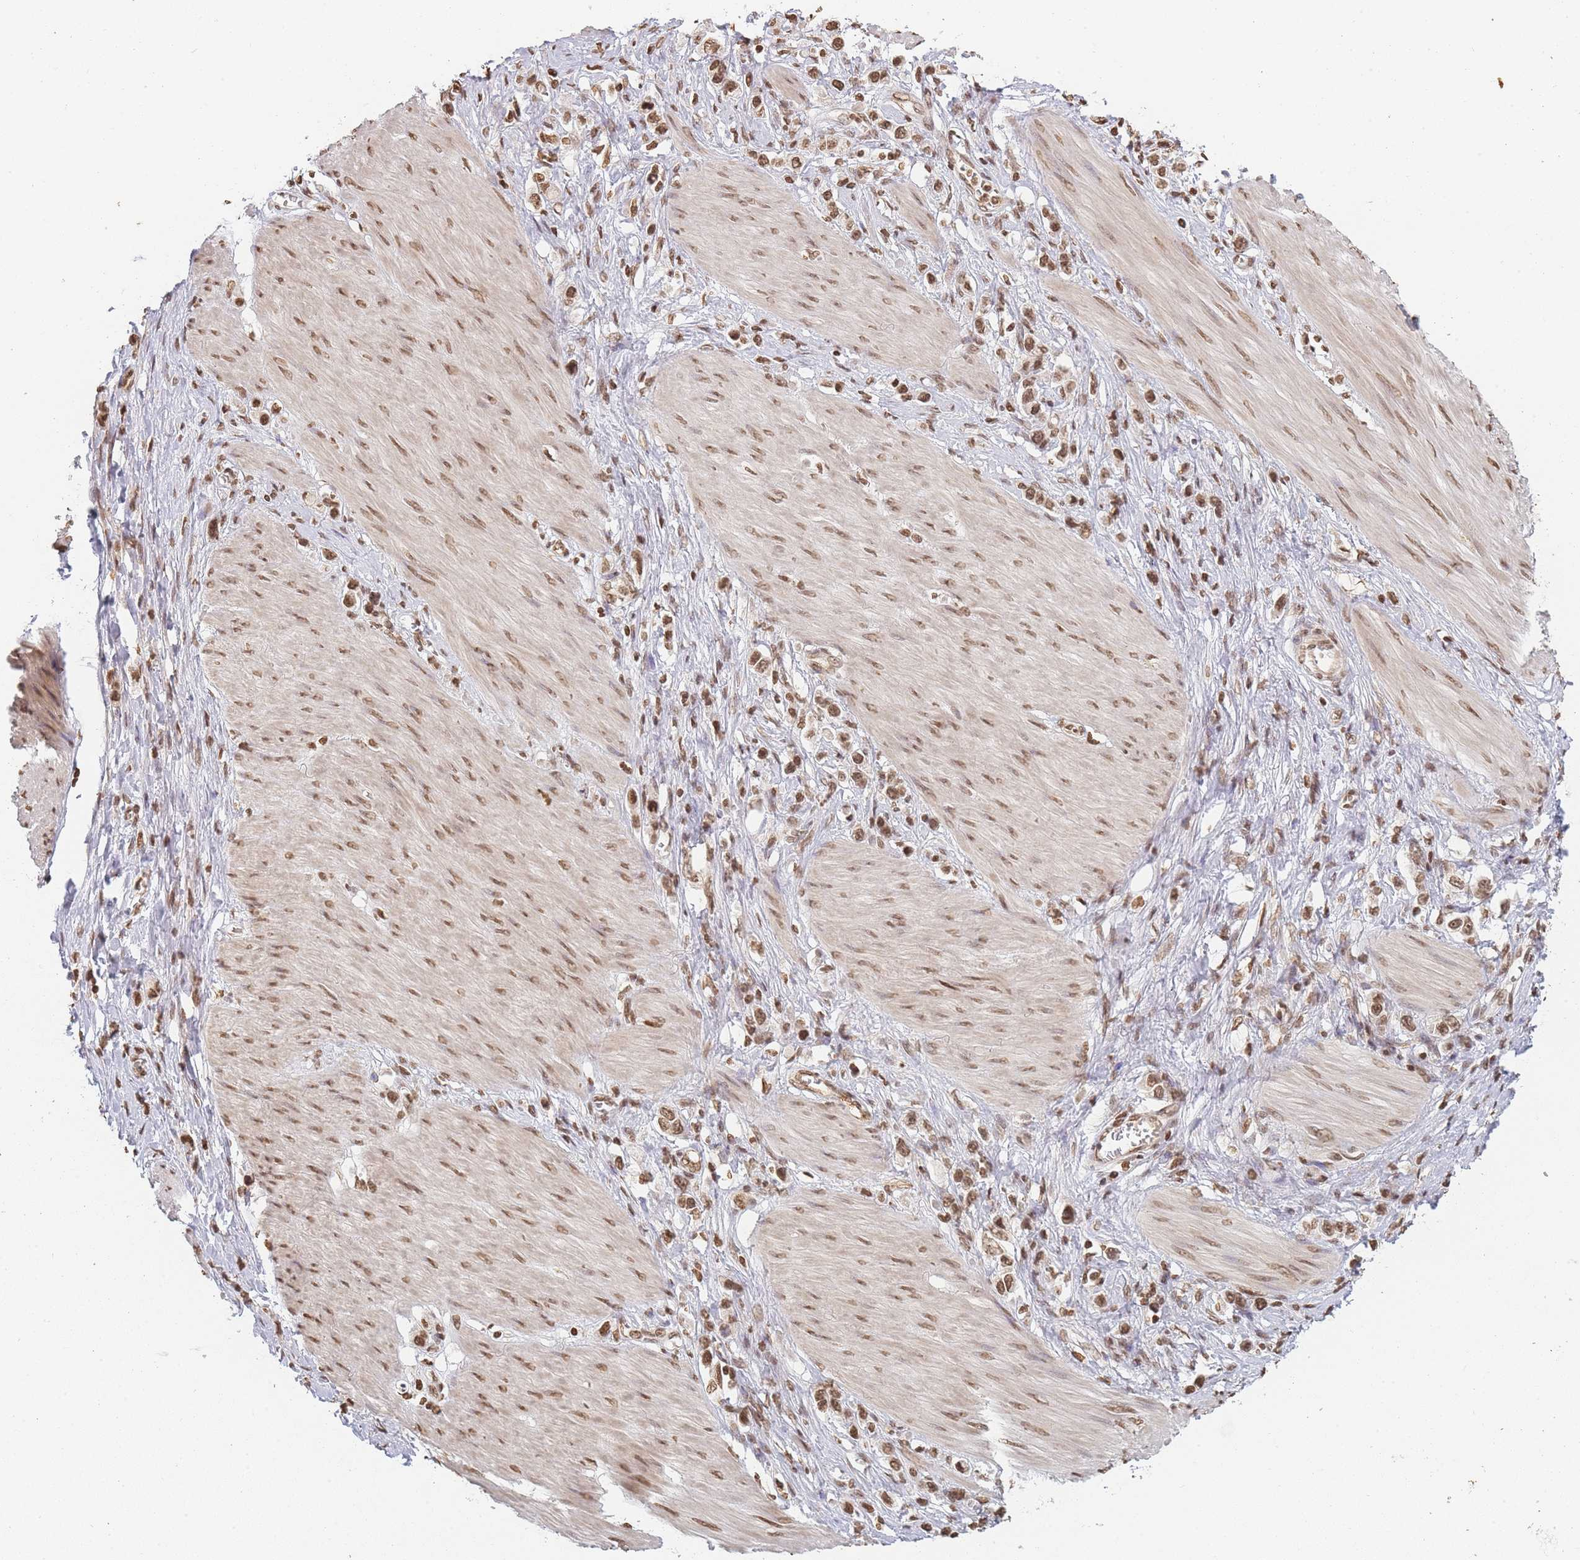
{"staining": {"intensity": "moderate", "quantity": ">75%", "location": "nuclear"}, "tissue": "stomach cancer", "cell_type": "Tumor cells", "image_type": "cancer", "snomed": [{"axis": "morphology", "description": "Adenocarcinoma, NOS"}, {"axis": "topography", "description": "Stomach"}], "caption": "Immunohistochemistry (DAB (3,3'-diaminobenzidine)) staining of human stomach cancer (adenocarcinoma) displays moderate nuclear protein positivity in approximately >75% of tumor cells. The staining was performed using DAB, with brown indicating positive protein expression. Nuclei are stained blue with hematoxylin.", "gene": "WWTR1", "patient": {"sex": "female", "age": 65}}